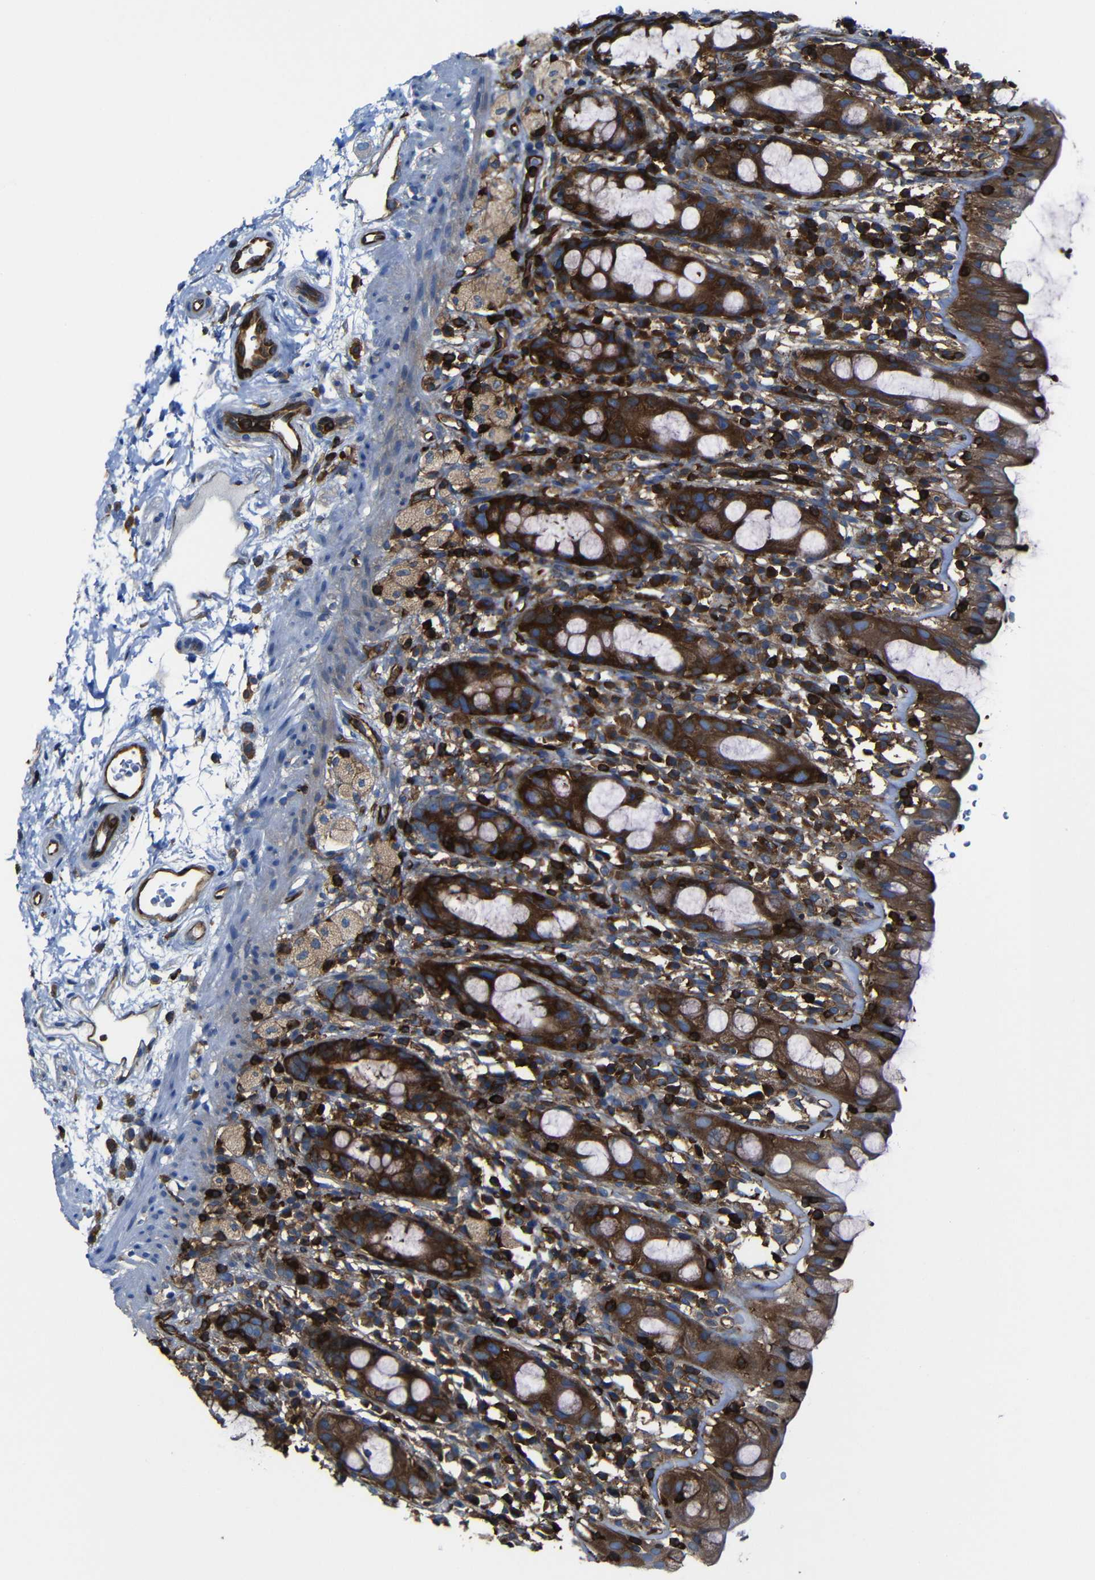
{"staining": {"intensity": "strong", "quantity": ">75%", "location": "cytoplasmic/membranous"}, "tissue": "rectum", "cell_type": "Glandular cells", "image_type": "normal", "snomed": [{"axis": "morphology", "description": "Normal tissue, NOS"}, {"axis": "topography", "description": "Rectum"}], "caption": "Protein expression analysis of benign rectum exhibits strong cytoplasmic/membranous expression in about >75% of glandular cells.", "gene": "ARHGEF1", "patient": {"sex": "male", "age": 44}}